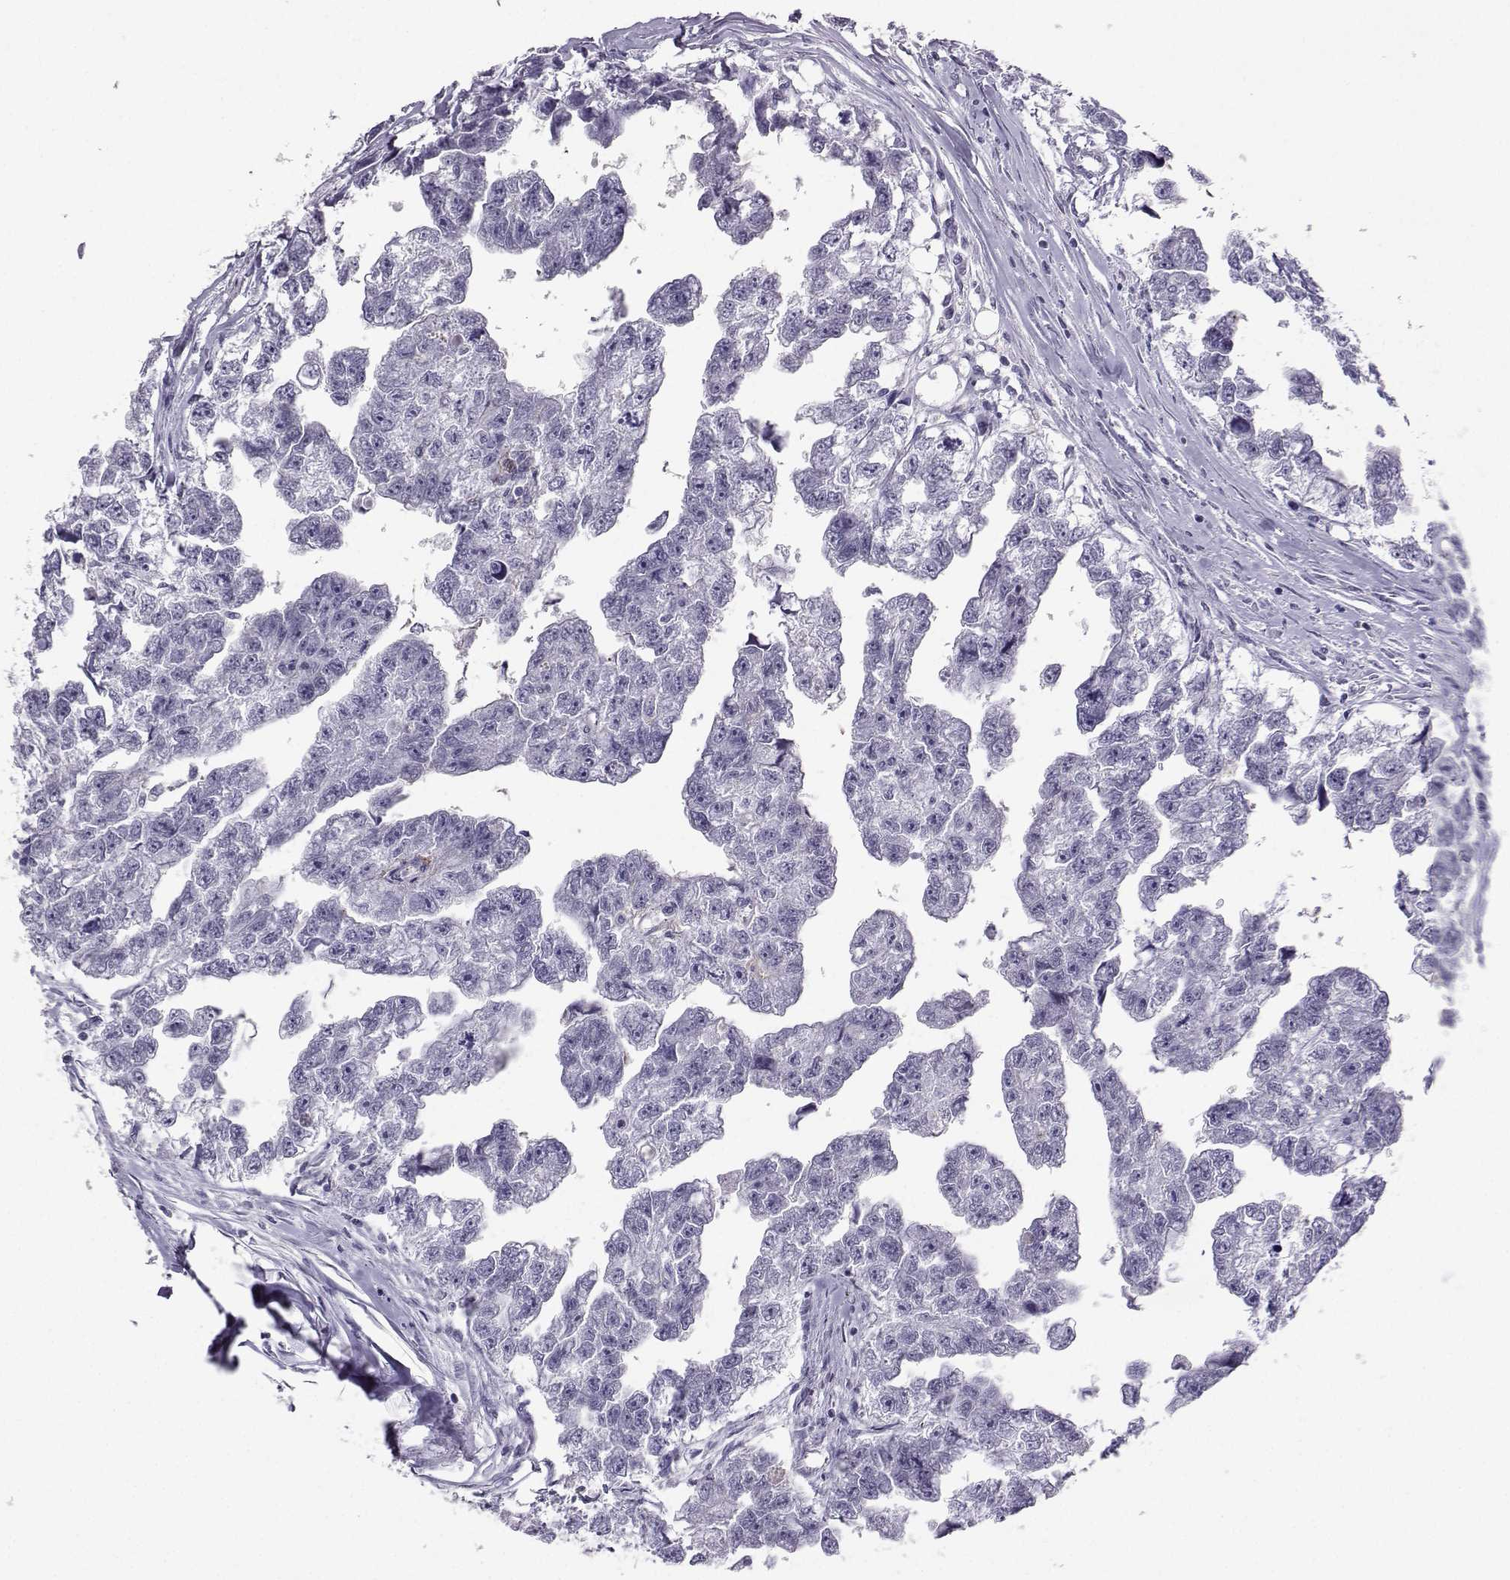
{"staining": {"intensity": "negative", "quantity": "none", "location": "none"}, "tissue": "testis cancer", "cell_type": "Tumor cells", "image_type": "cancer", "snomed": [{"axis": "morphology", "description": "Carcinoma, Embryonal, NOS"}, {"axis": "morphology", "description": "Teratoma, malignant, NOS"}, {"axis": "topography", "description": "Testis"}], "caption": "An immunohistochemistry histopathology image of testis cancer (teratoma (malignant)) is shown. There is no staining in tumor cells of testis cancer (teratoma (malignant)).", "gene": "LHX1", "patient": {"sex": "male", "age": 44}}